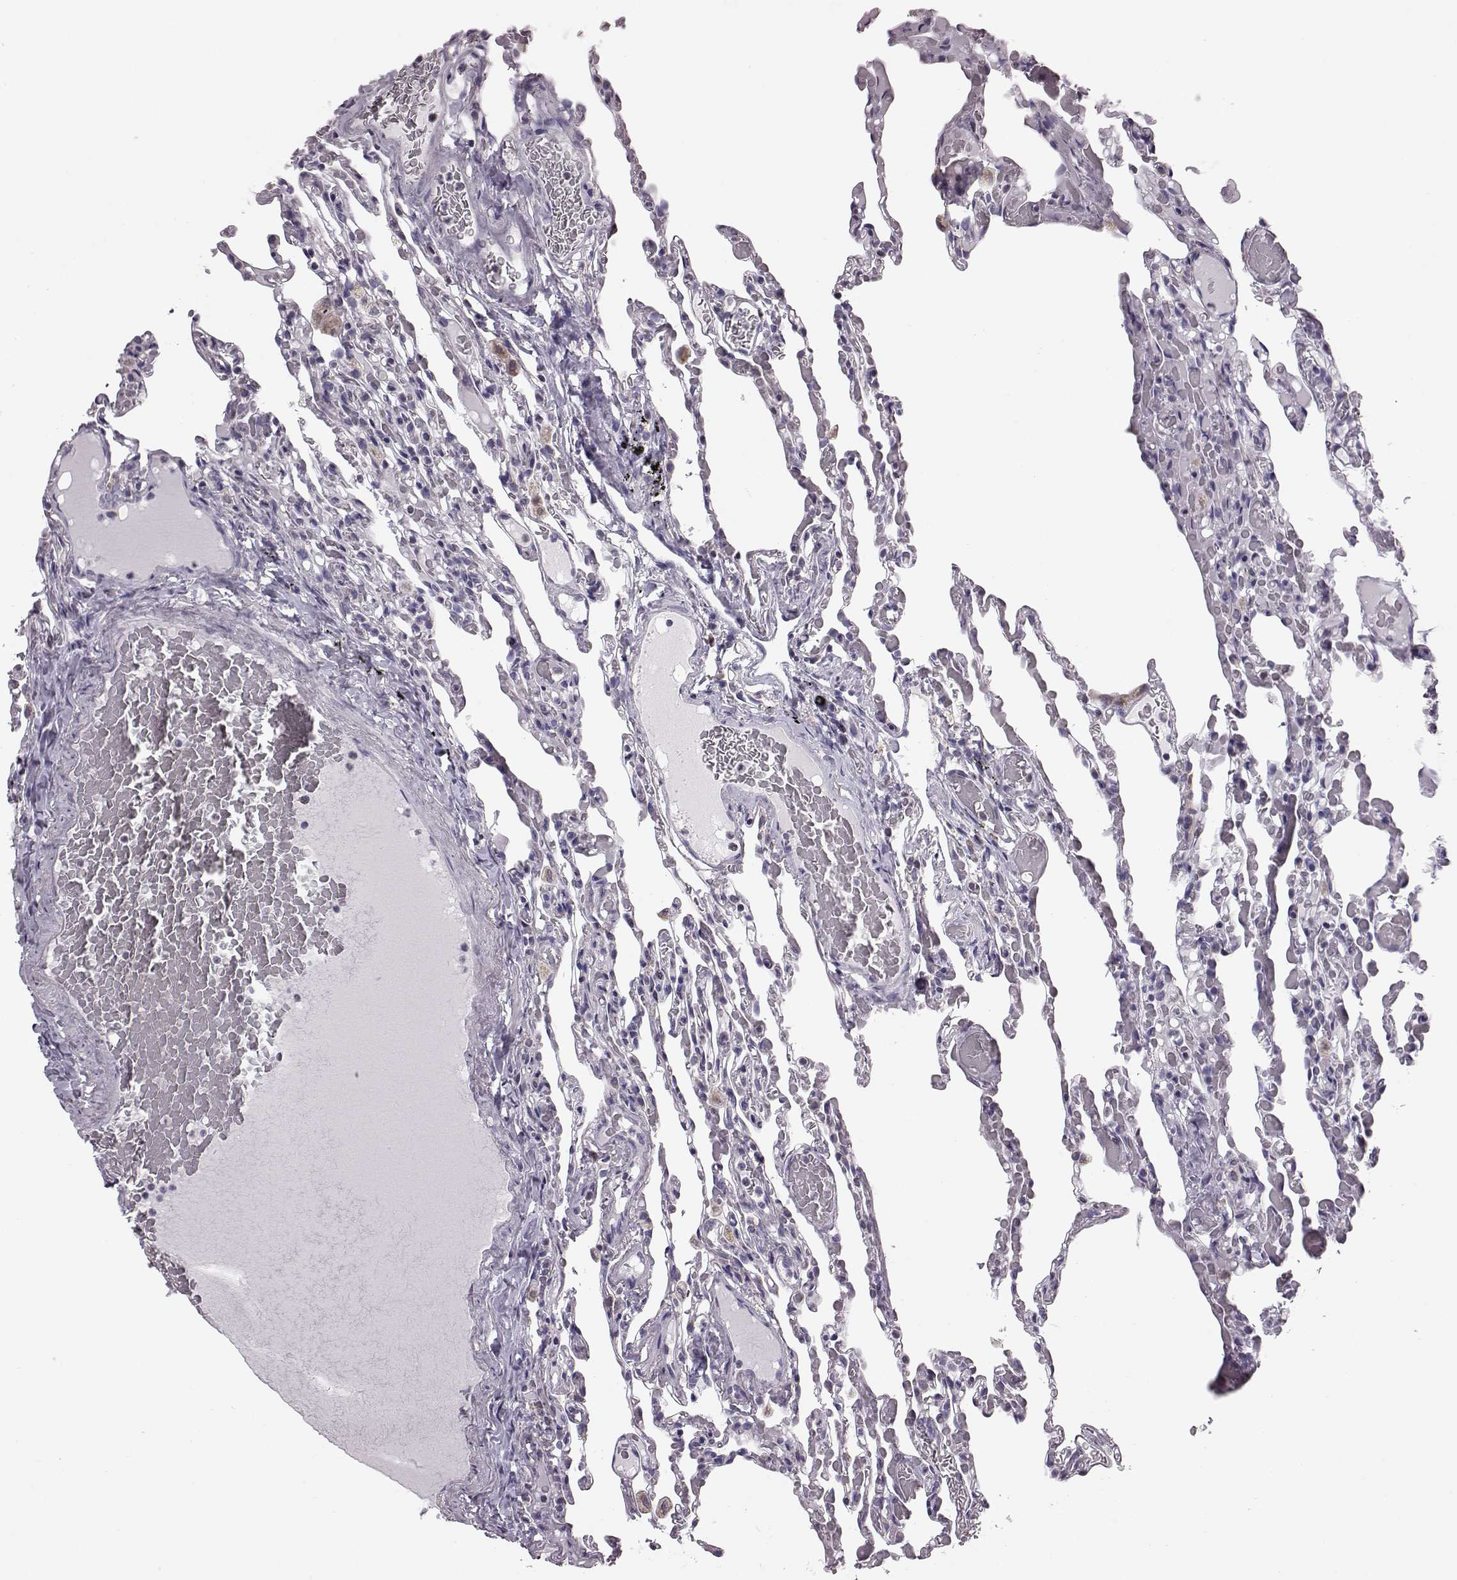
{"staining": {"intensity": "negative", "quantity": "none", "location": "none"}, "tissue": "lung", "cell_type": "Alveolar cells", "image_type": "normal", "snomed": [{"axis": "morphology", "description": "Normal tissue, NOS"}, {"axis": "topography", "description": "Lung"}], "caption": "The image exhibits no staining of alveolar cells in normal lung.", "gene": "FAM8A1", "patient": {"sex": "female", "age": 43}}